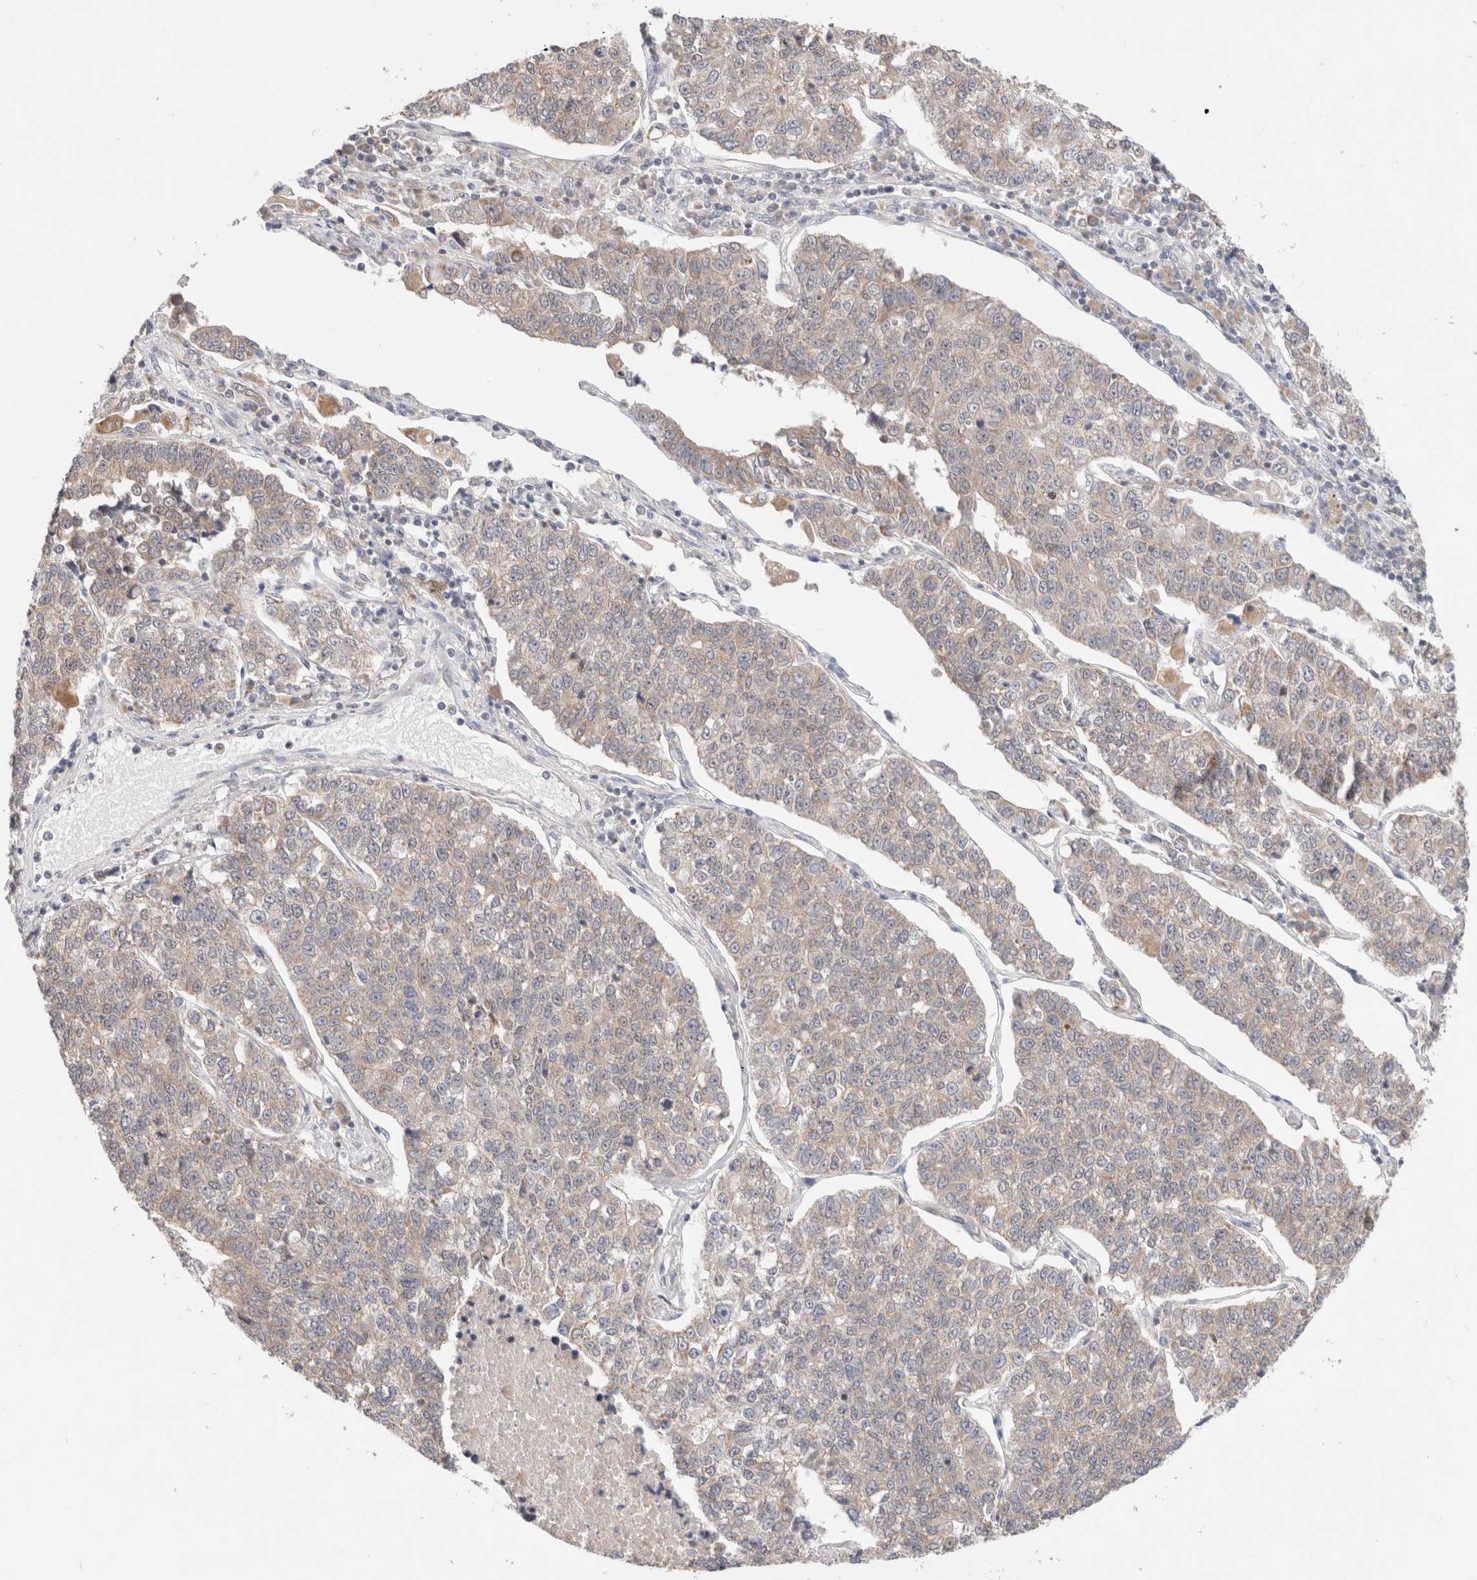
{"staining": {"intensity": "weak", "quantity": "<25%", "location": "cytoplasmic/membranous"}, "tissue": "lung cancer", "cell_type": "Tumor cells", "image_type": "cancer", "snomed": [{"axis": "morphology", "description": "Adenocarcinoma, NOS"}, {"axis": "topography", "description": "Lung"}], "caption": "Tumor cells are negative for brown protein staining in lung cancer.", "gene": "ERI3", "patient": {"sex": "male", "age": 49}}